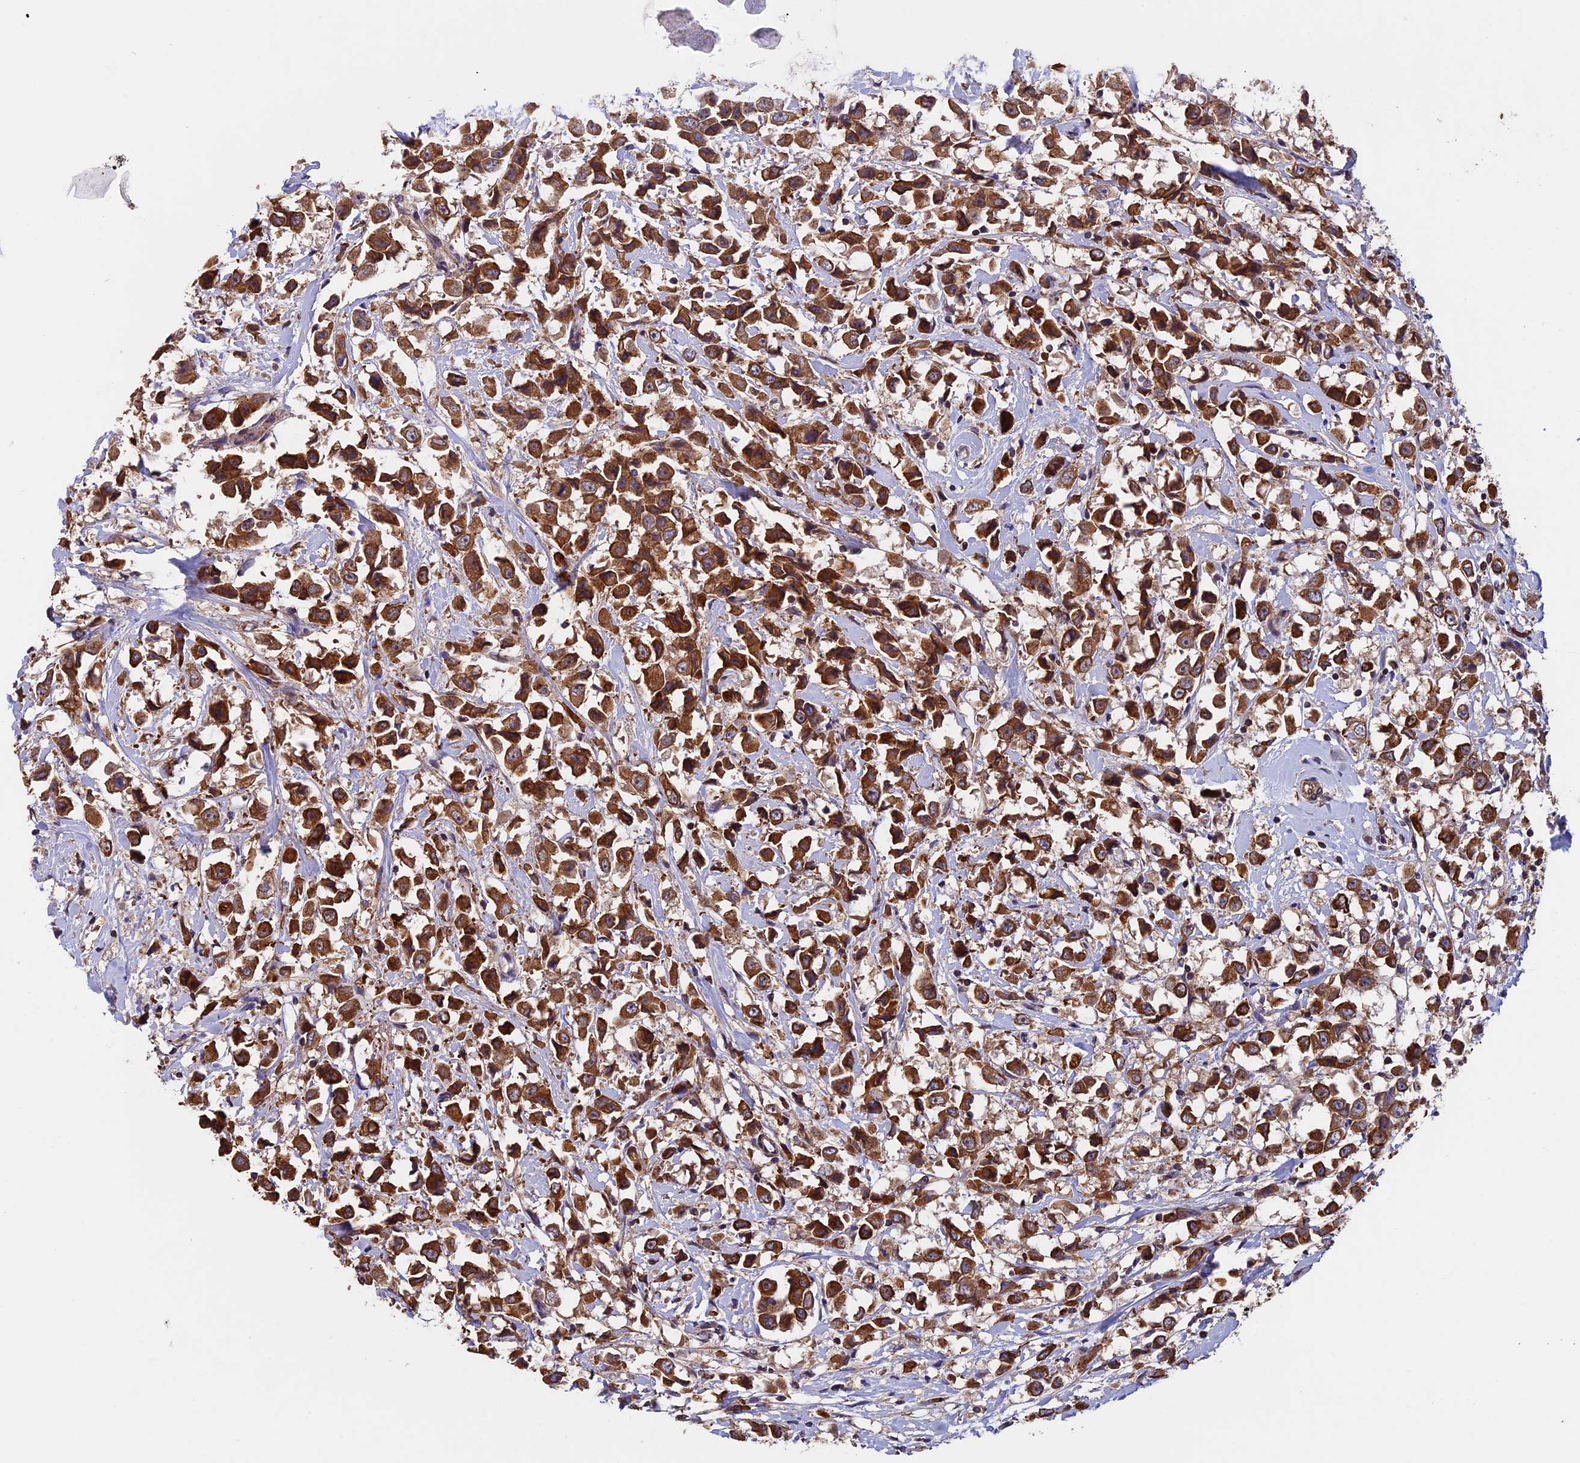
{"staining": {"intensity": "strong", "quantity": ">75%", "location": "cytoplasmic/membranous"}, "tissue": "breast cancer", "cell_type": "Tumor cells", "image_type": "cancer", "snomed": [{"axis": "morphology", "description": "Duct carcinoma"}, {"axis": "topography", "description": "Breast"}], "caption": "A micrograph of breast infiltrating ductal carcinoma stained for a protein reveals strong cytoplasmic/membranous brown staining in tumor cells.", "gene": "SLC9A5", "patient": {"sex": "female", "age": 61}}